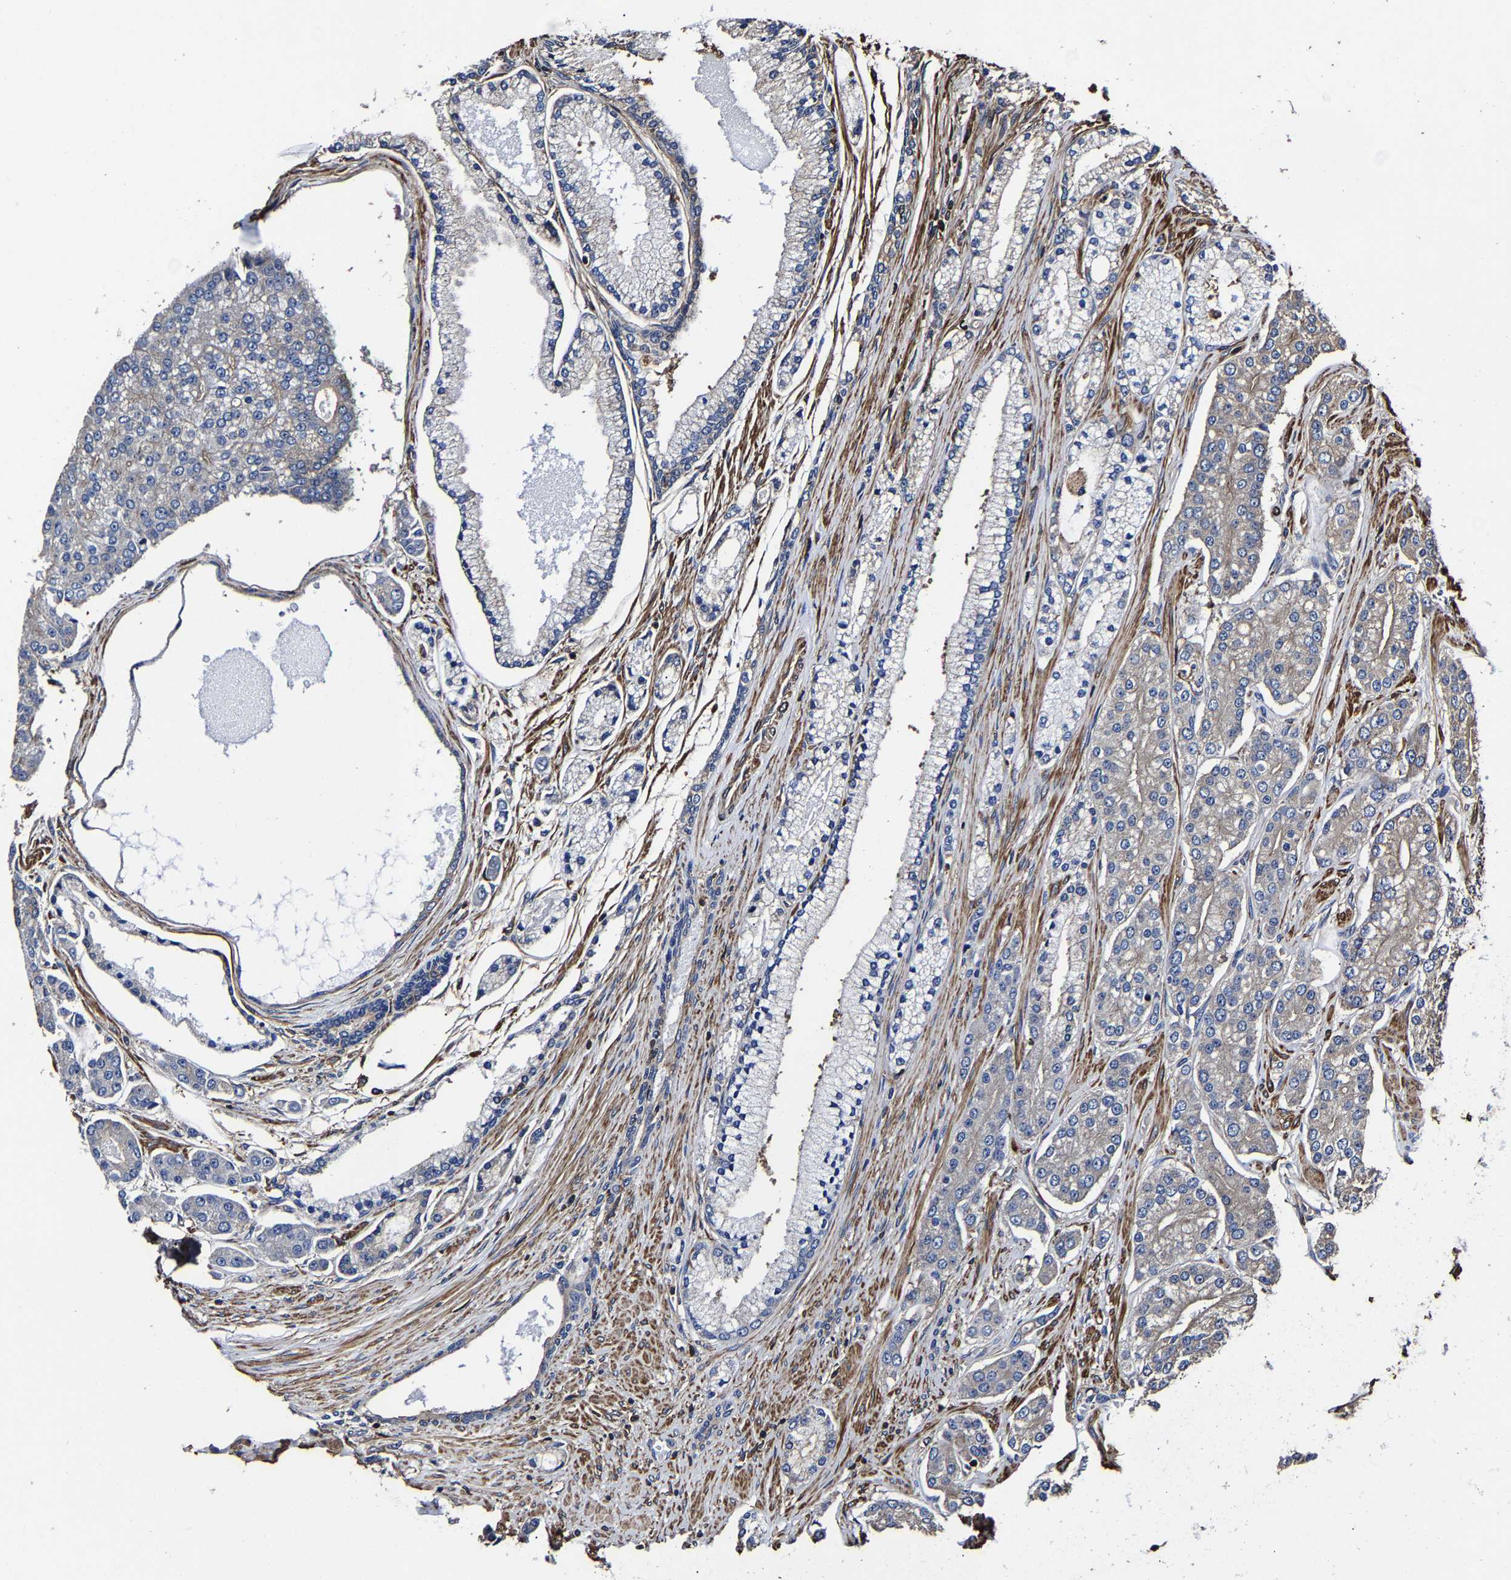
{"staining": {"intensity": "weak", "quantity": "25%-75%", "location": "cytoplasmic/membranous"}, "tissue": "prostate cancer", "cell_type": "Tumor cells", "image_type": "cancer", "snomed": [{"axis": "morphology", "description": "Adenocarcinoma, High grade"}, {"axis": "topography", "description": "Prostate"}], "caption": "Protein staining by IHC exhibits weak cytoplasmic/membranous positivity in approximately 25%-75% of tumor cells in prostate cancer.", "gene": "SSH3", "patient": {"sex": "male", "age": 71}}